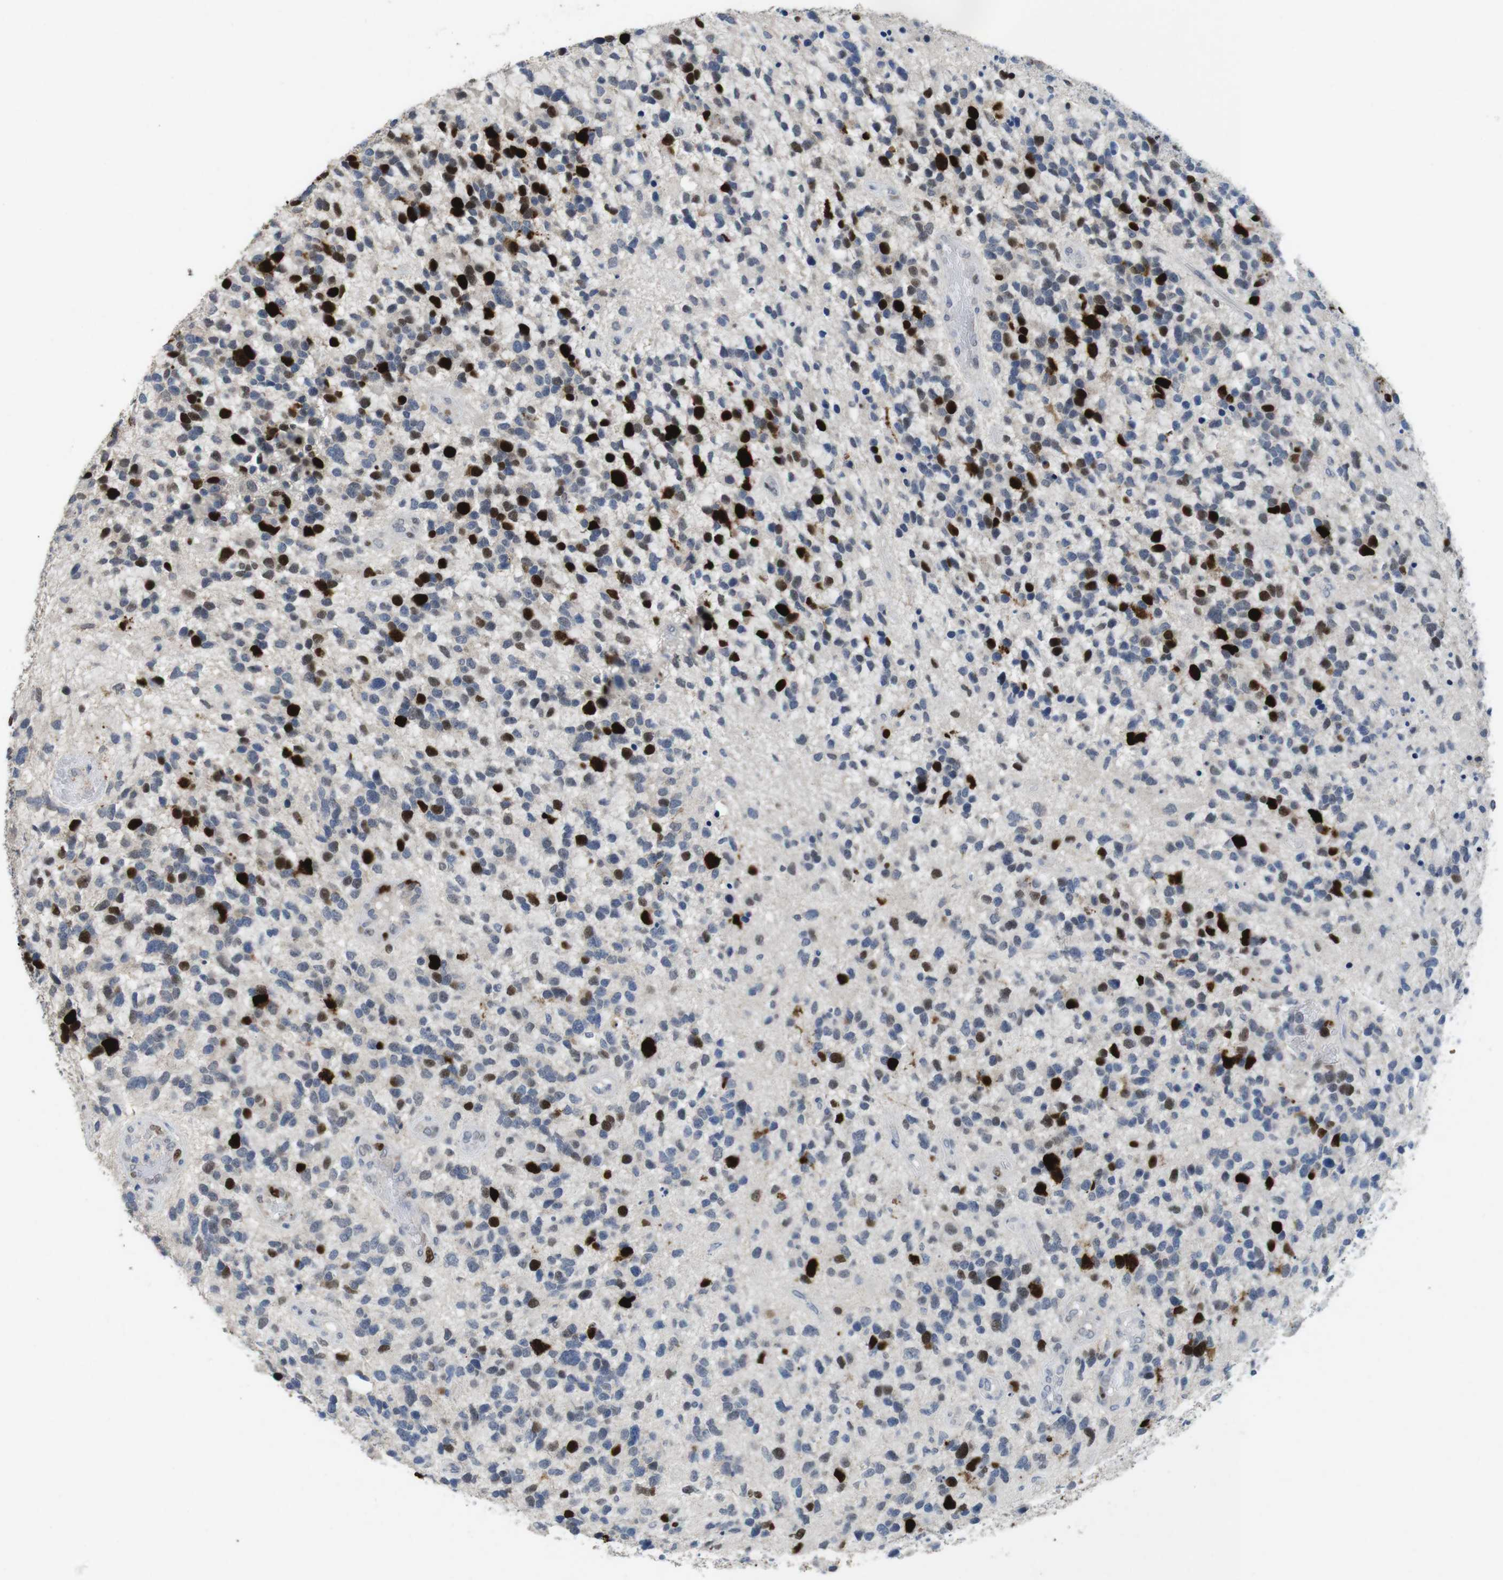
{"staining": {"intensity": "strong", "quantity": "25%-75%", "location": "nuclear"}, "tissue": "glioma", "cell_type": "Tumor cells", "image_type": "cancer", "snomed": [{"axis": "morphology", "description": "Glioma, malignant, High grade"}, {"axis": "topography", "description": "Brain"}], "caption": "High-grade glioma (malignant) was stained to show a protein in brown. There is high levels of strong nuclear positivity in about 25%-75% of tumor cells.", "gene": "KPNA2", "patient": {"sex": "female", "age": 58}}